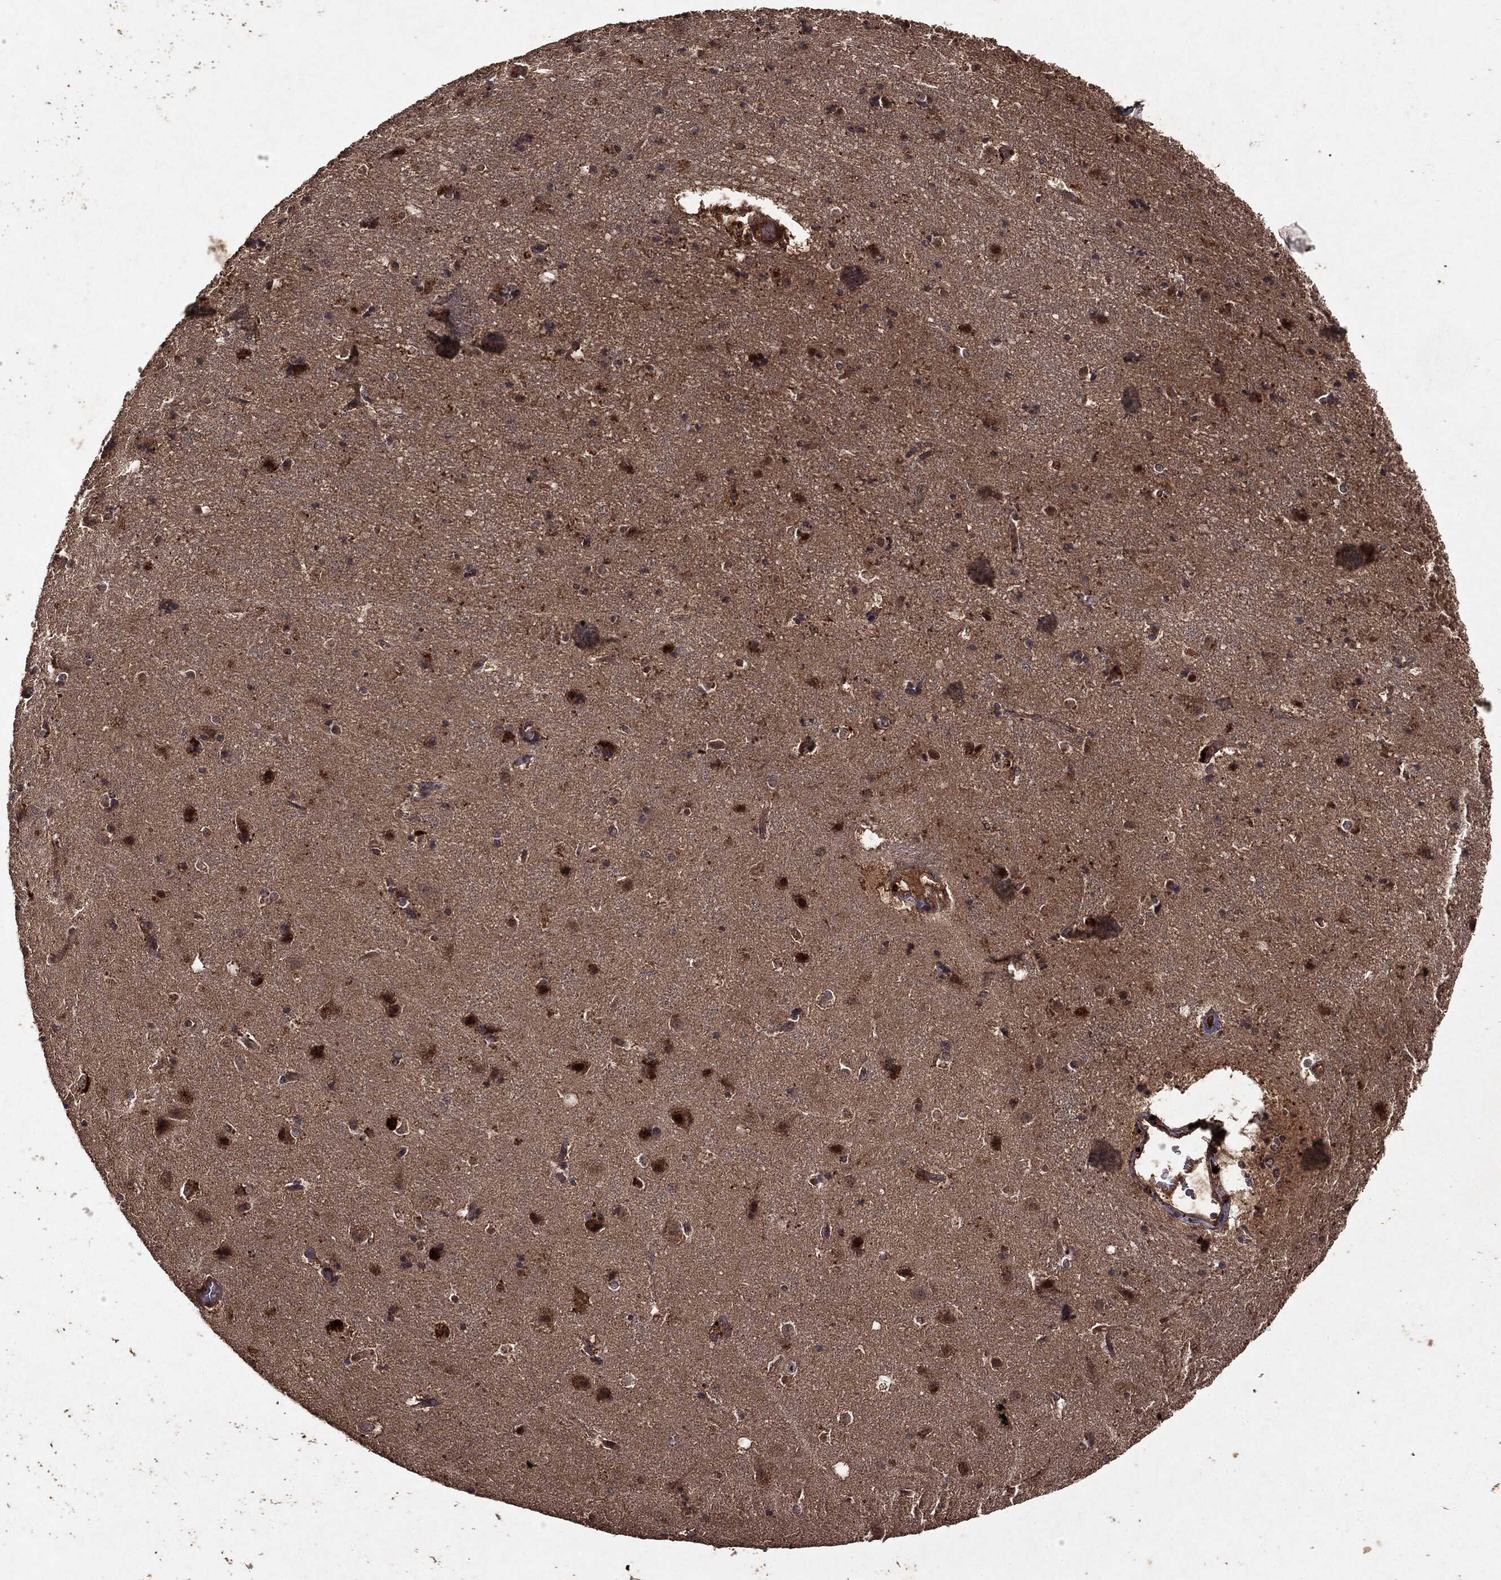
{"staining": {"intensity": "negative", "quantity": "none", "location": "none"}, "tissue": "cerebral cortex", "cell_type": "Endothelial cells", "image_type": "normal", "snomed": [{"axis": "morphology", "description": "Normal tissue, NOS"}, {"axis": "topography", "description": "Cerebral cortex"}], "caption": "The IHC micrograph has no significant positivity in endothelial cells of cerebral cortex.", "gene": "MTOR", "patient": {"sex": "female", "age": 52}}